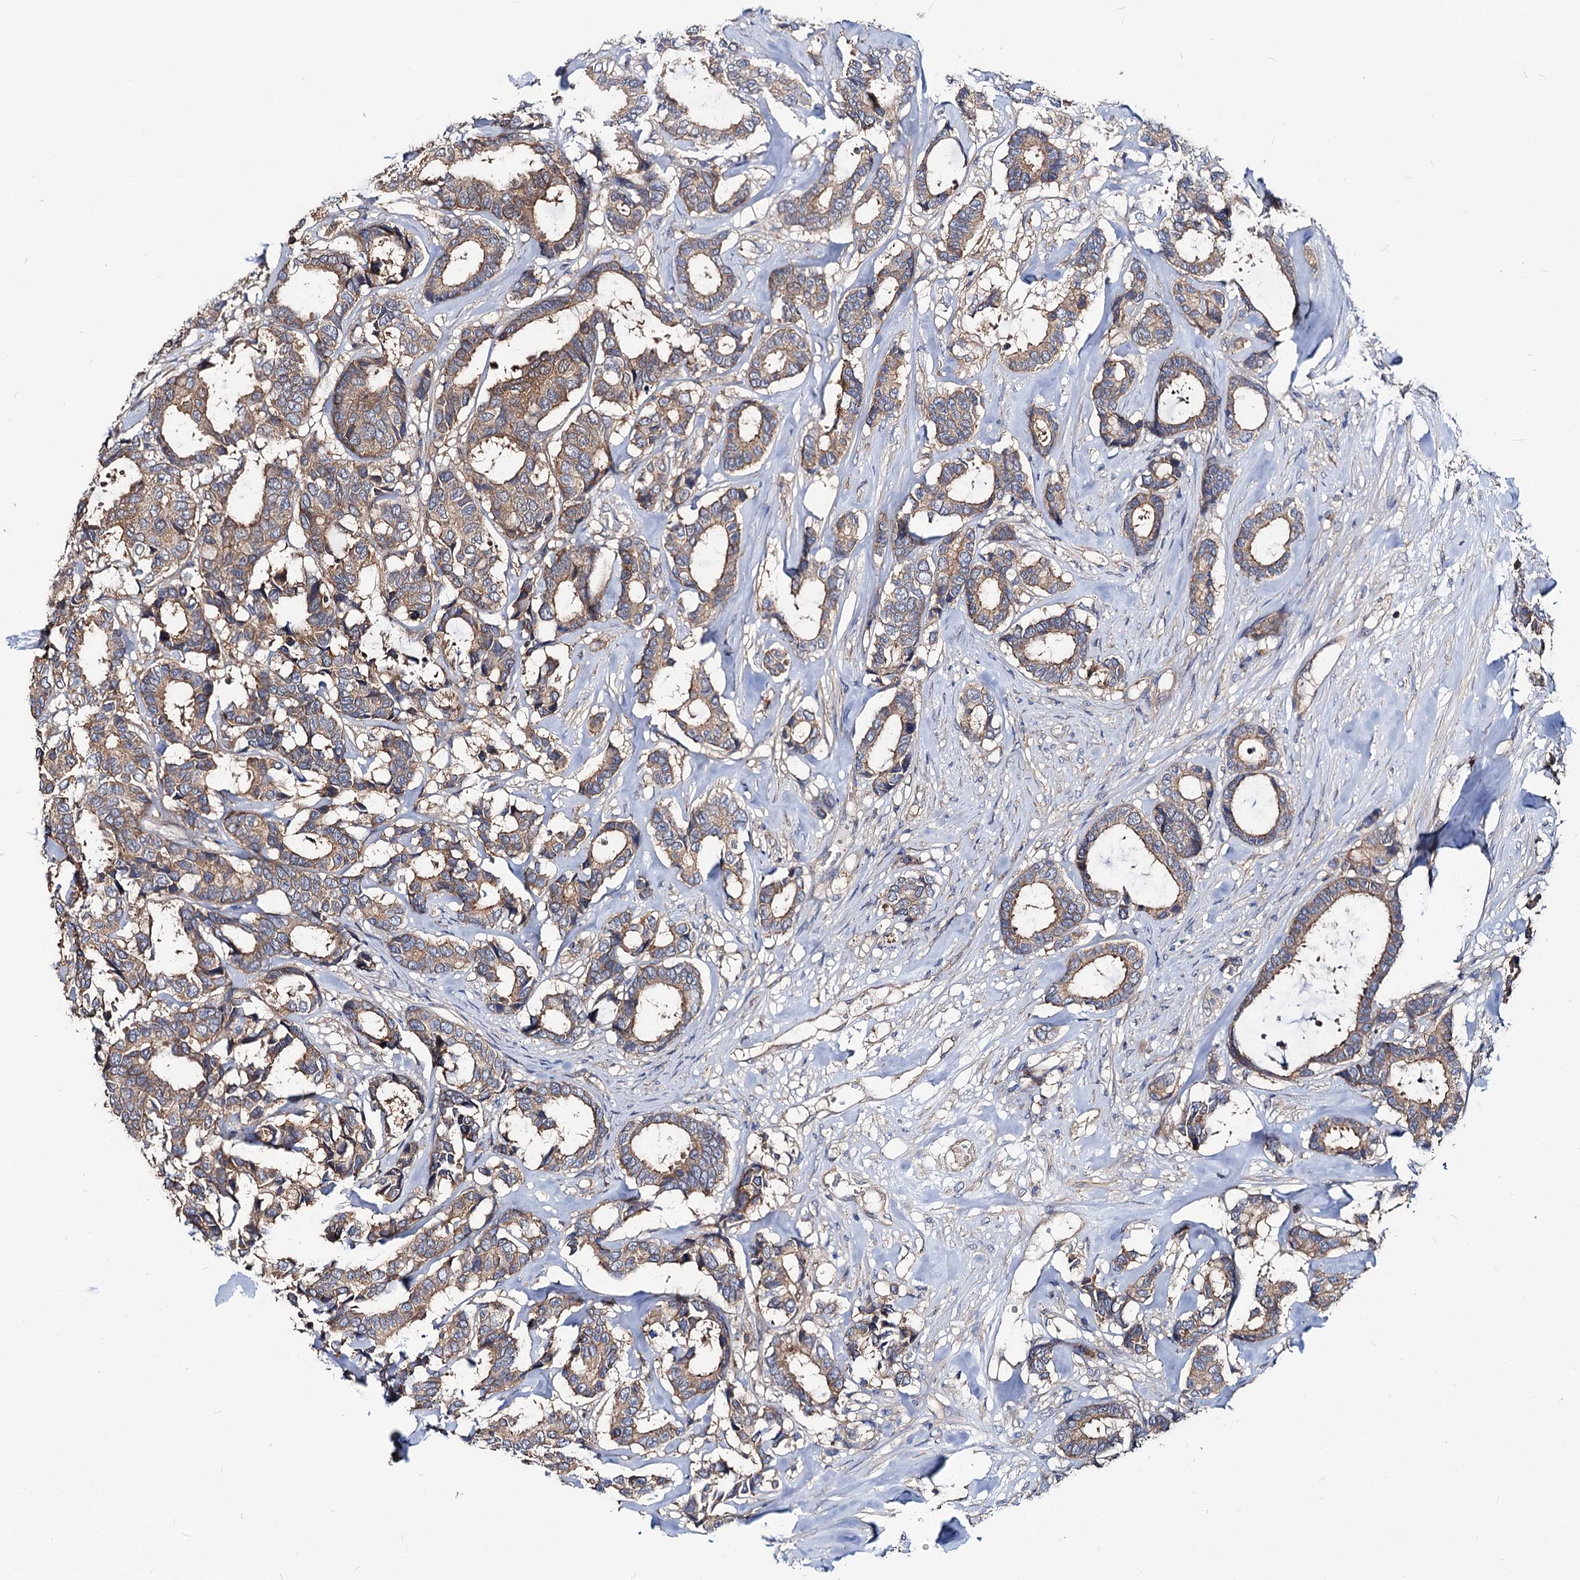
{"staining": {"intensity": "moderate", "quantity": ">75%", "location": "cytoplasmic/membranous"}, "tissue": "breast cancer", "cell_type": "Tumor cells", "image_type": "cancer", "snomed": [{"axis": "morphology", "description": "Duct carcinoma"}, {"axis": "topography", "description": "Breast"}], "caption": "Immunohistochemical staining of human breast infiltrating ductal carcinoma reveals moderate cytoplasmic/membranous protein expression in approximately >75% of tumor cells.", "gene": "IDI1", "patient": {"sex": "female", "age": 87}}